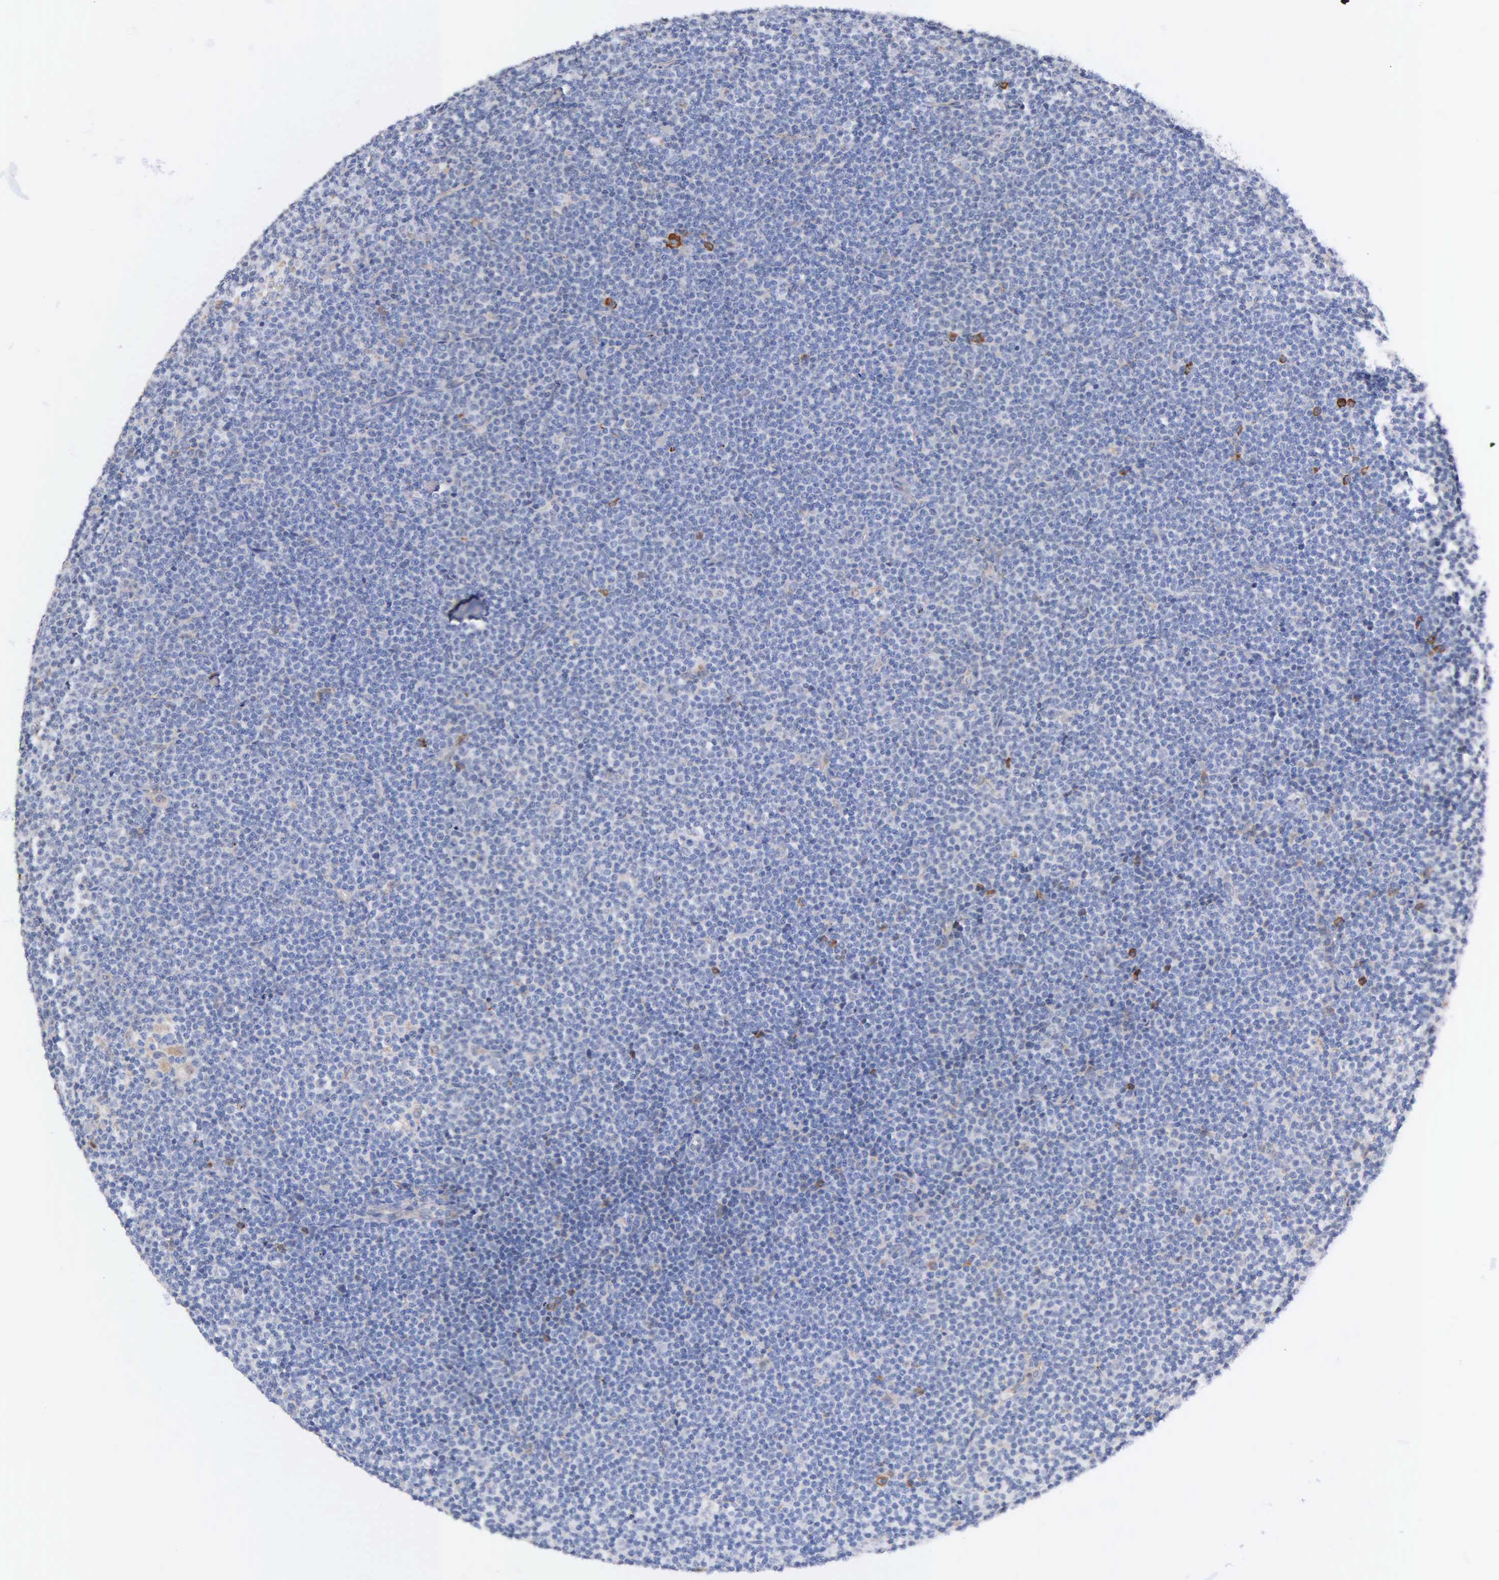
{"staining": {"intensity": "negative", "quantity": "none", "location": "none"}, "tissue": "lymphoma", "cell_type": "Tumor cells", "image_type": "cancer", "snomed": [{"axis": "morphology", "description": "Malignant lymphoma, non-Hodgkin's type, Low grade"}, {"axis": "topography", "description": "Lymph node"}], "caption": "IHC photomicrograph of human low-grade malignant lymphoma, non-Hodgkin's type stained for a protein (brown), which shows no expression in tumor cells. (DAB (3,3'-diaminobenzidine) immunohistochemistry visualized using brightfield microscopy, high magnification).", "gene": "ZC3H12B", "patient": {"sex": "female", "age": 69}}